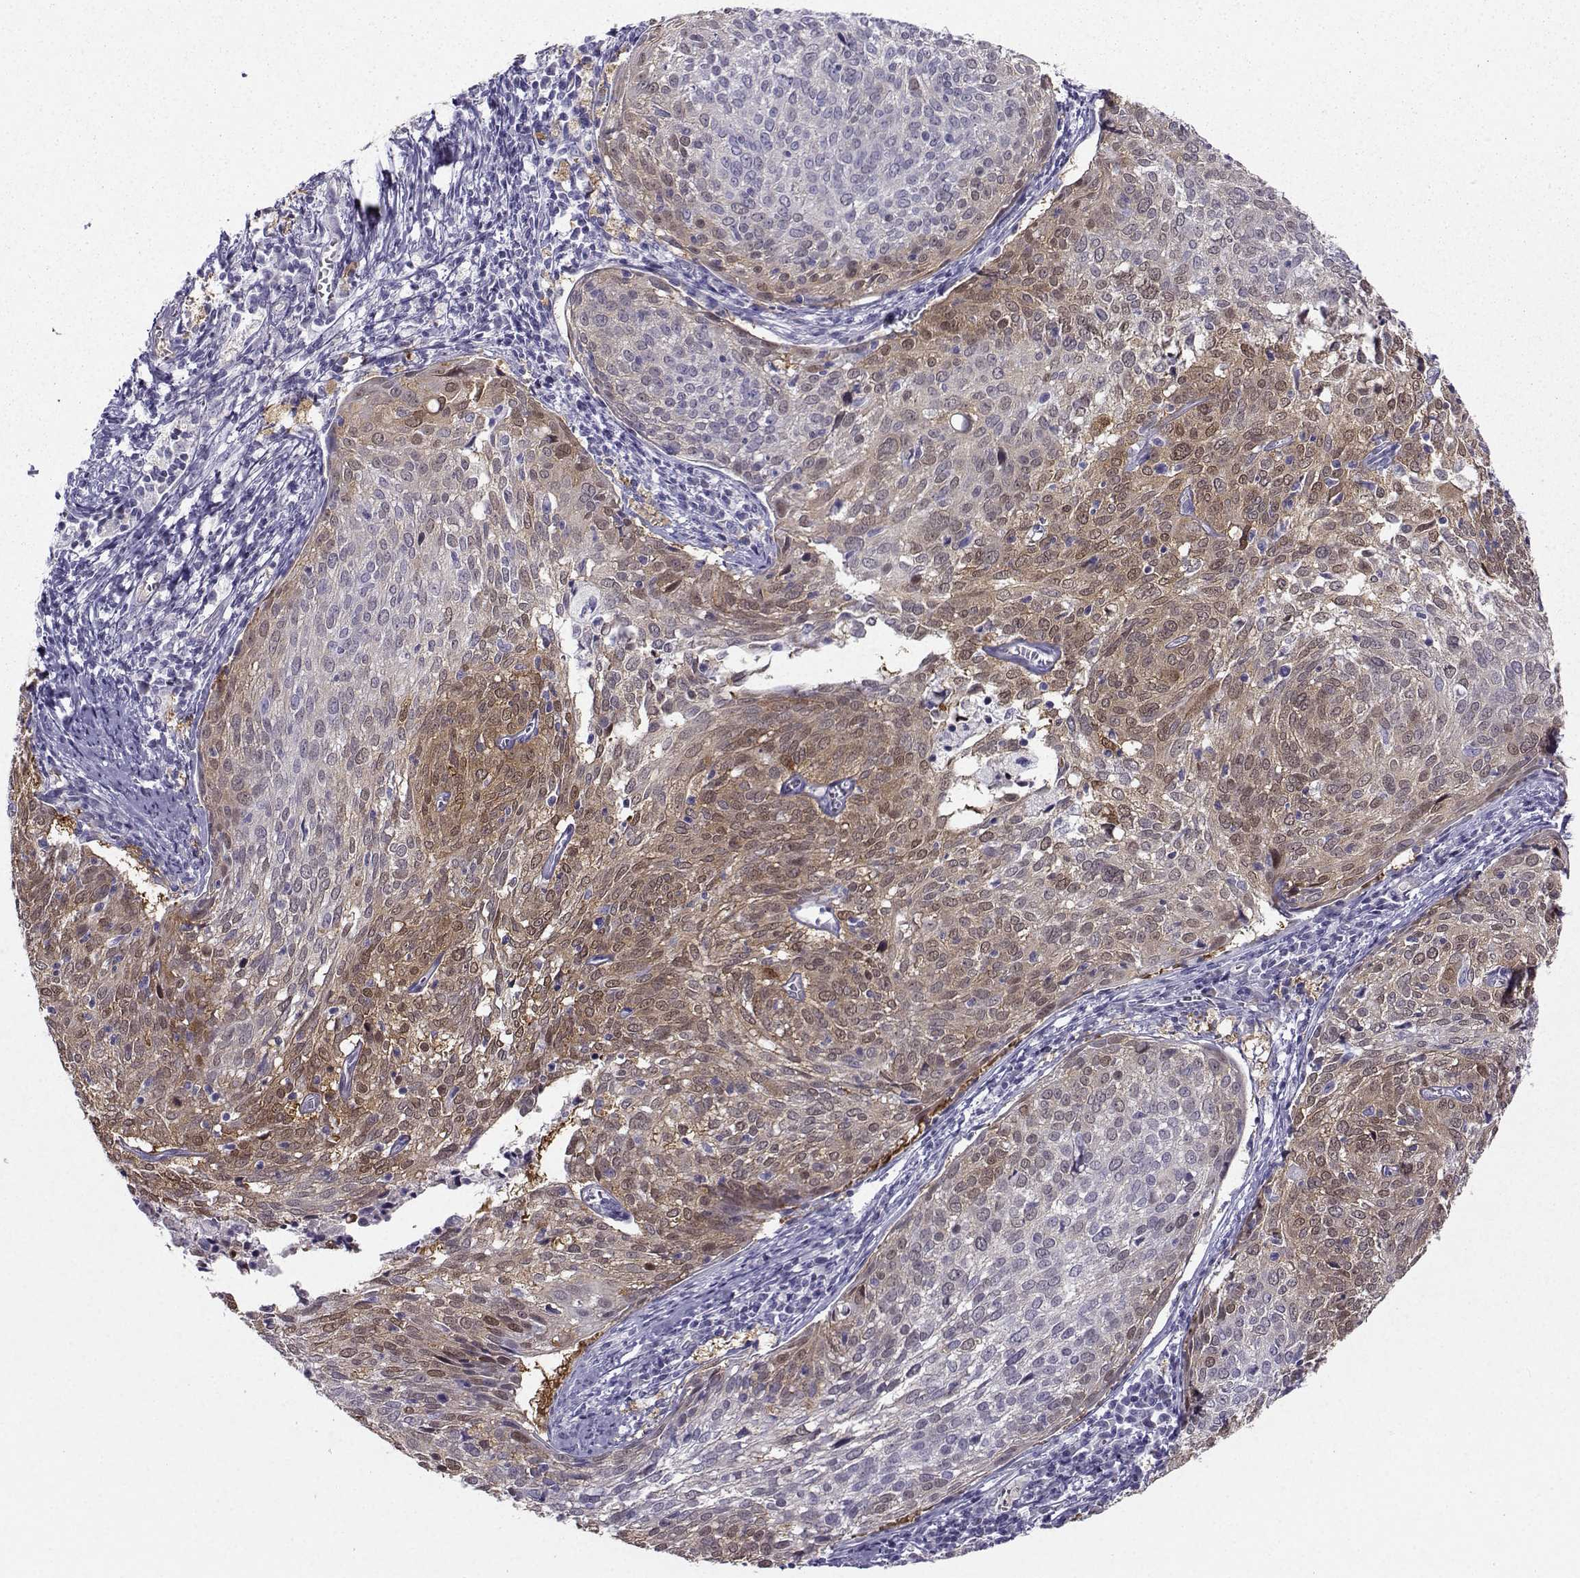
{"staining": {"intensity": "moderate", "quantity": "<25%", "location": "cytoplasmic/membranous"}, "tissue": "cervical cancer", "cell_type": "Tumor cells", "image_type": "cancer", "snomed": [{"axis": "morphology", "description": "Squamous cell carcinoma, NOS"}, {"axis": "topography", "description": "Cervix"}], "caption": "Human cervical cancer stained with a protein marker demonstrates moderate staining in tumor cells.", "gene": "NQO1", "patient": {"sex": "female", "age": 39}}